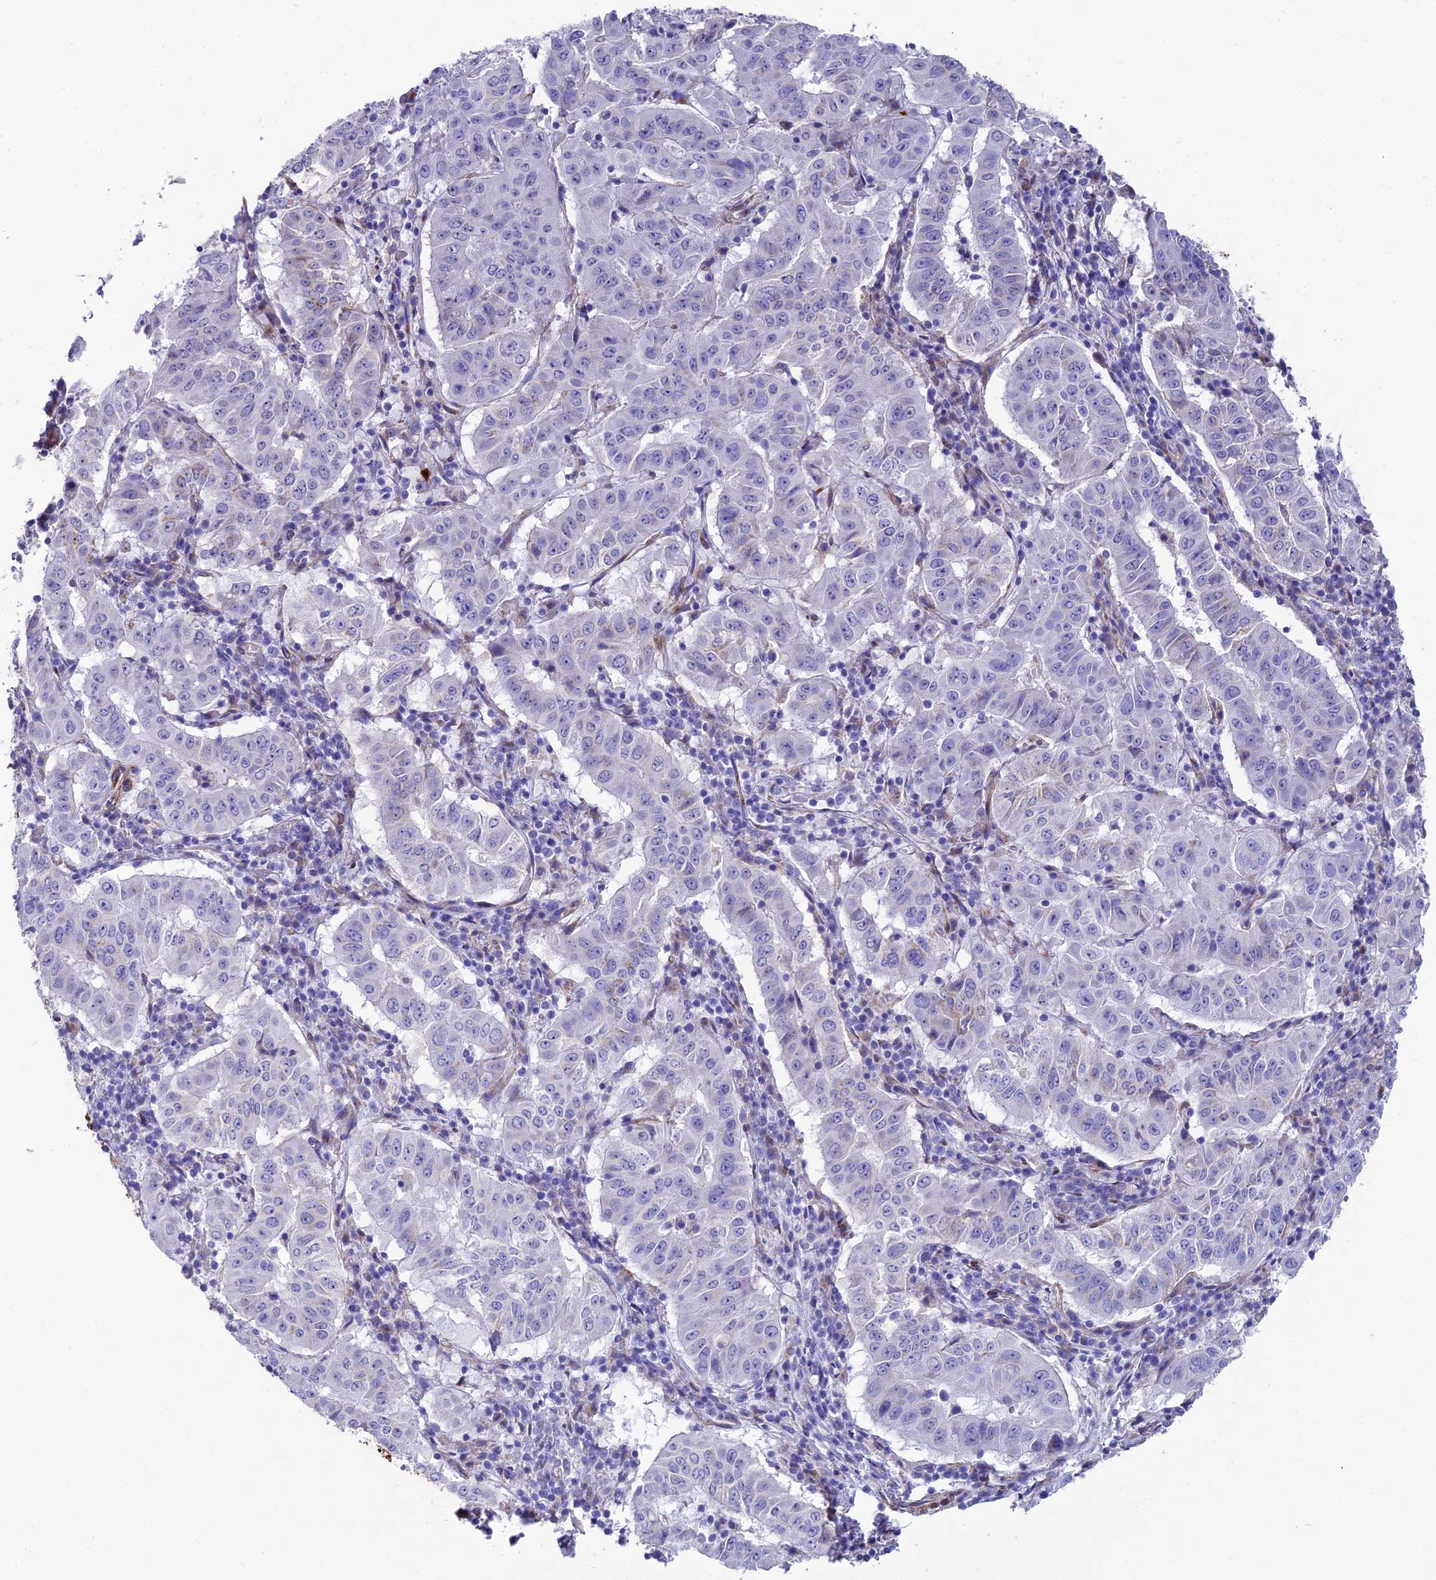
{"staining": {"intensity": "negative", "quantity": "none", "location": "none"}, "tissue": "pancreatic cancer", "cell_type": "Tumor cells", "image_type": "cancer", "snomed": [{"axis": "morphology", "description": "Adenocarcinoma, NOS"}, {"axis": "topography", "description": "Pancreas"}], "caption": "An image of human pancreatic cancer is negative for staining in tumor cells. (Brightfield microscopy of DAB (3,3'-diaminobenzidine) IHC at high magnification).", "gene": "TNS1", "patient": {"sex": "male", "age": 63}}